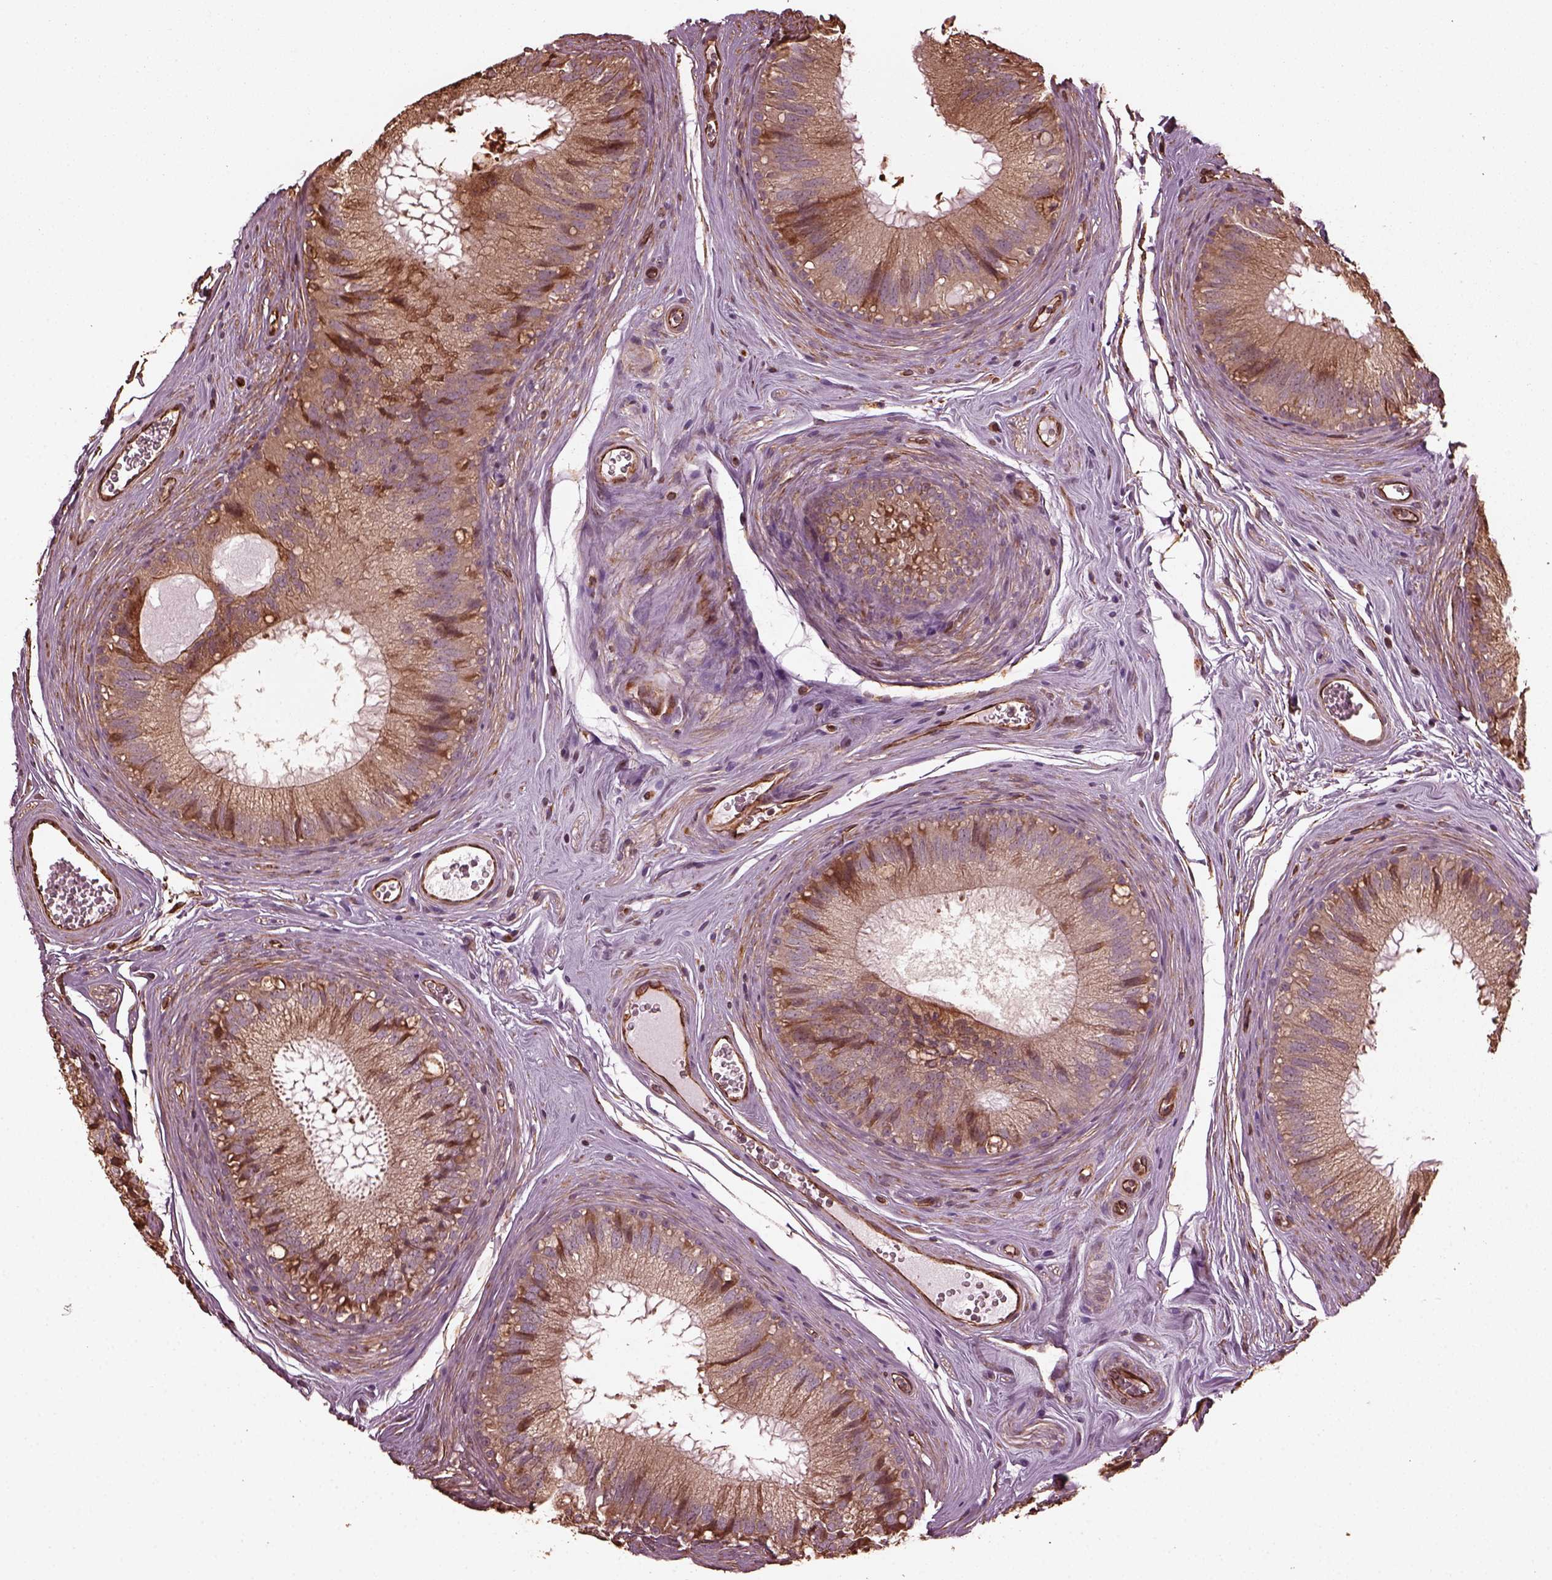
{"staining": {"intensity": "moderate", "quantity": "25%-75%", "location": "cytoplasmic/membranous"}, "tissue": "epididymis", "cell_type": "Glandular cells", "image_type": "normal", "snomed": [{"axis": "morphology", "description": "Normal tissue, NOS"}, {"axis": "topography", "description": "Epididymis"}], "caption": "Moderate cytoplasmic/membranous staining for a protein is seen in approximately 25%-75% of glandular cells of benign epididymis using IHC.", "gene": "GTPBP1", "patient": {"sex": "male", "age": 37}}